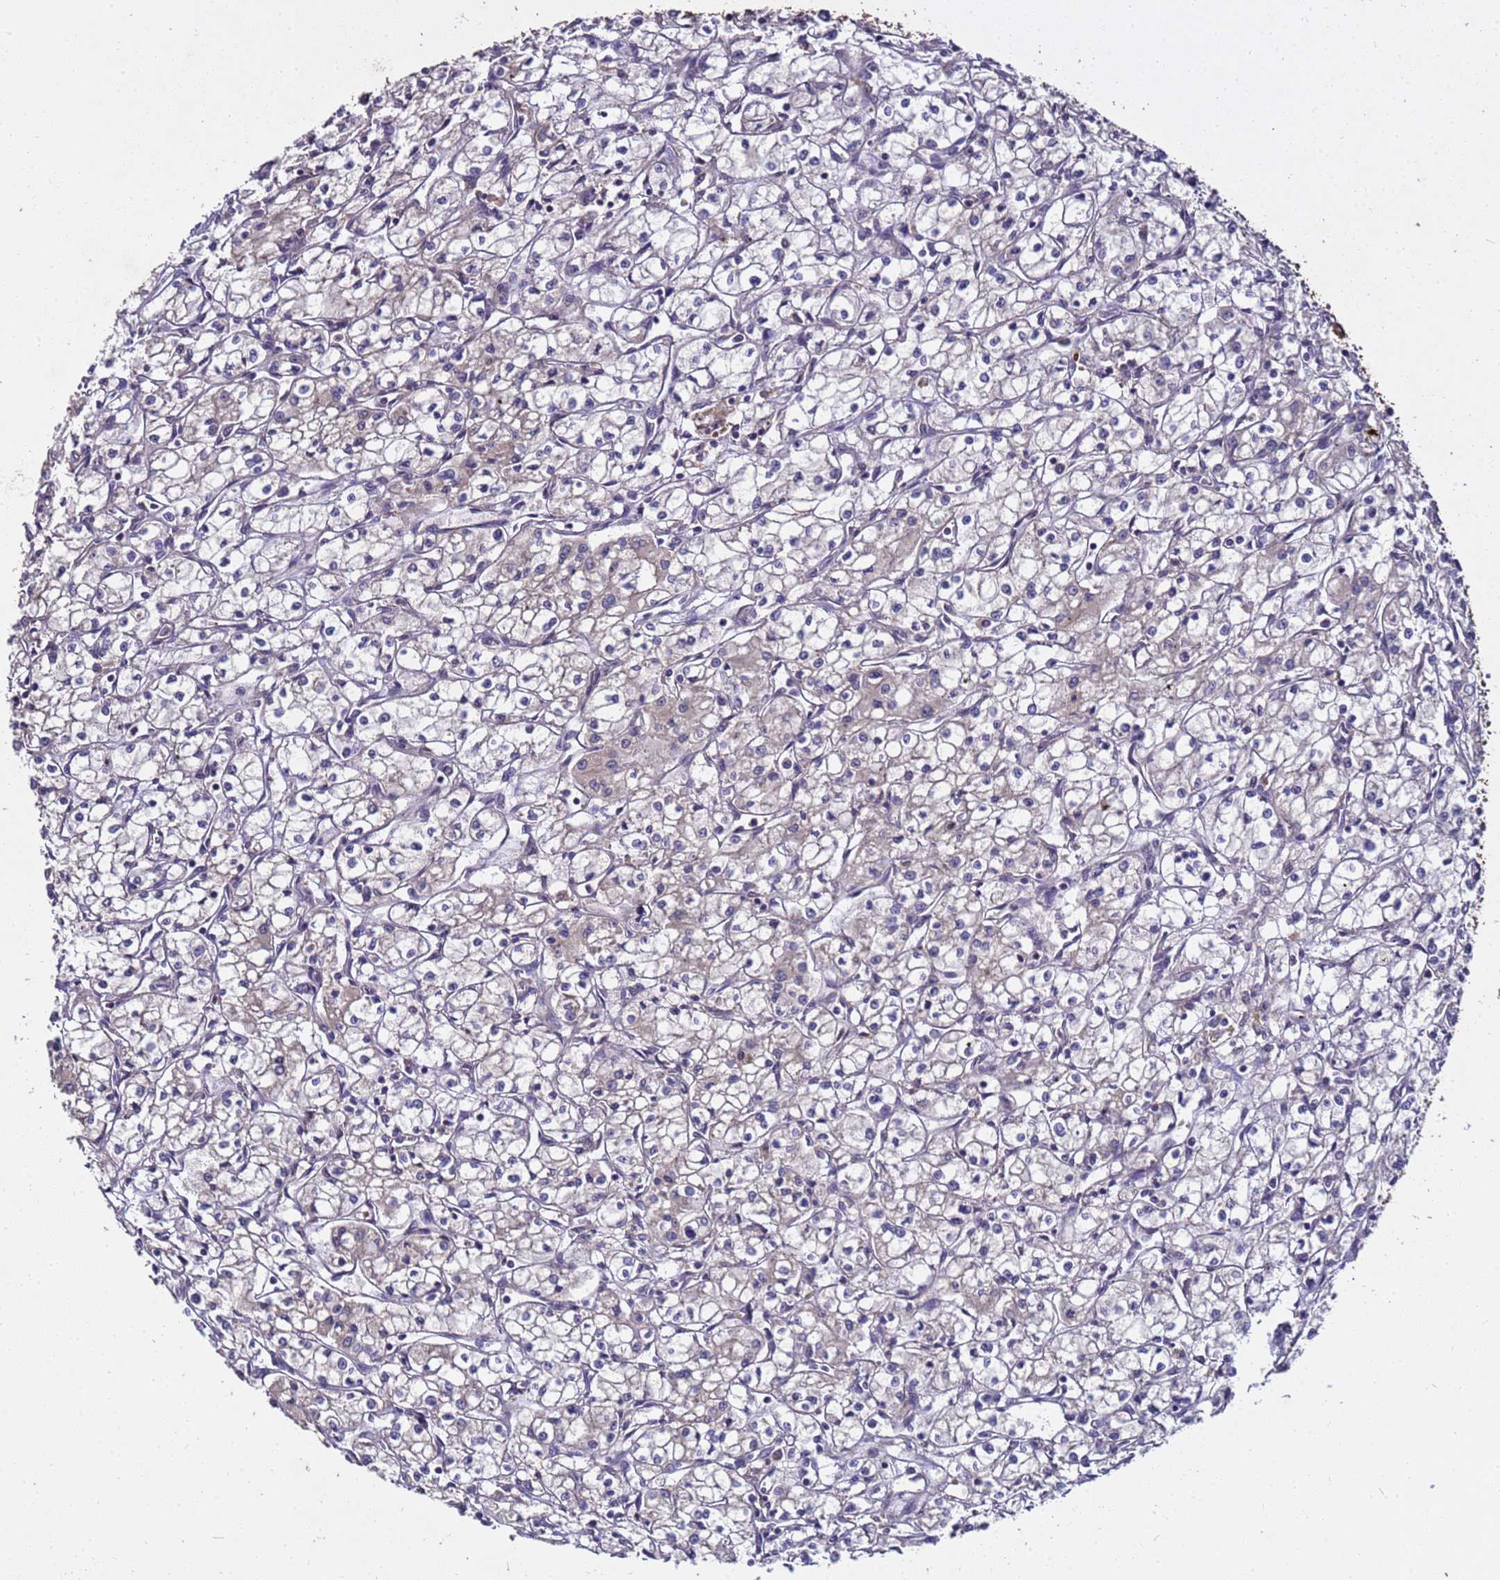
{"staining": {"intensity": "negative", "quantity": "none", "location": "none"}, "tissue": "renal cancer", "cell_type": "Tumor cells", "image_type": "cancer", "snomed": [{"axis": "morphology", "description": "Adenocarcinoma, NOS"}, {"axis": "topography", "description": "Kidney"}], "caption": "Micrograph shows no significant protein expression in tumor cells of renal cancer.", "gene": "GSPT2", "patient": {"sex": "male", "age": 59}}